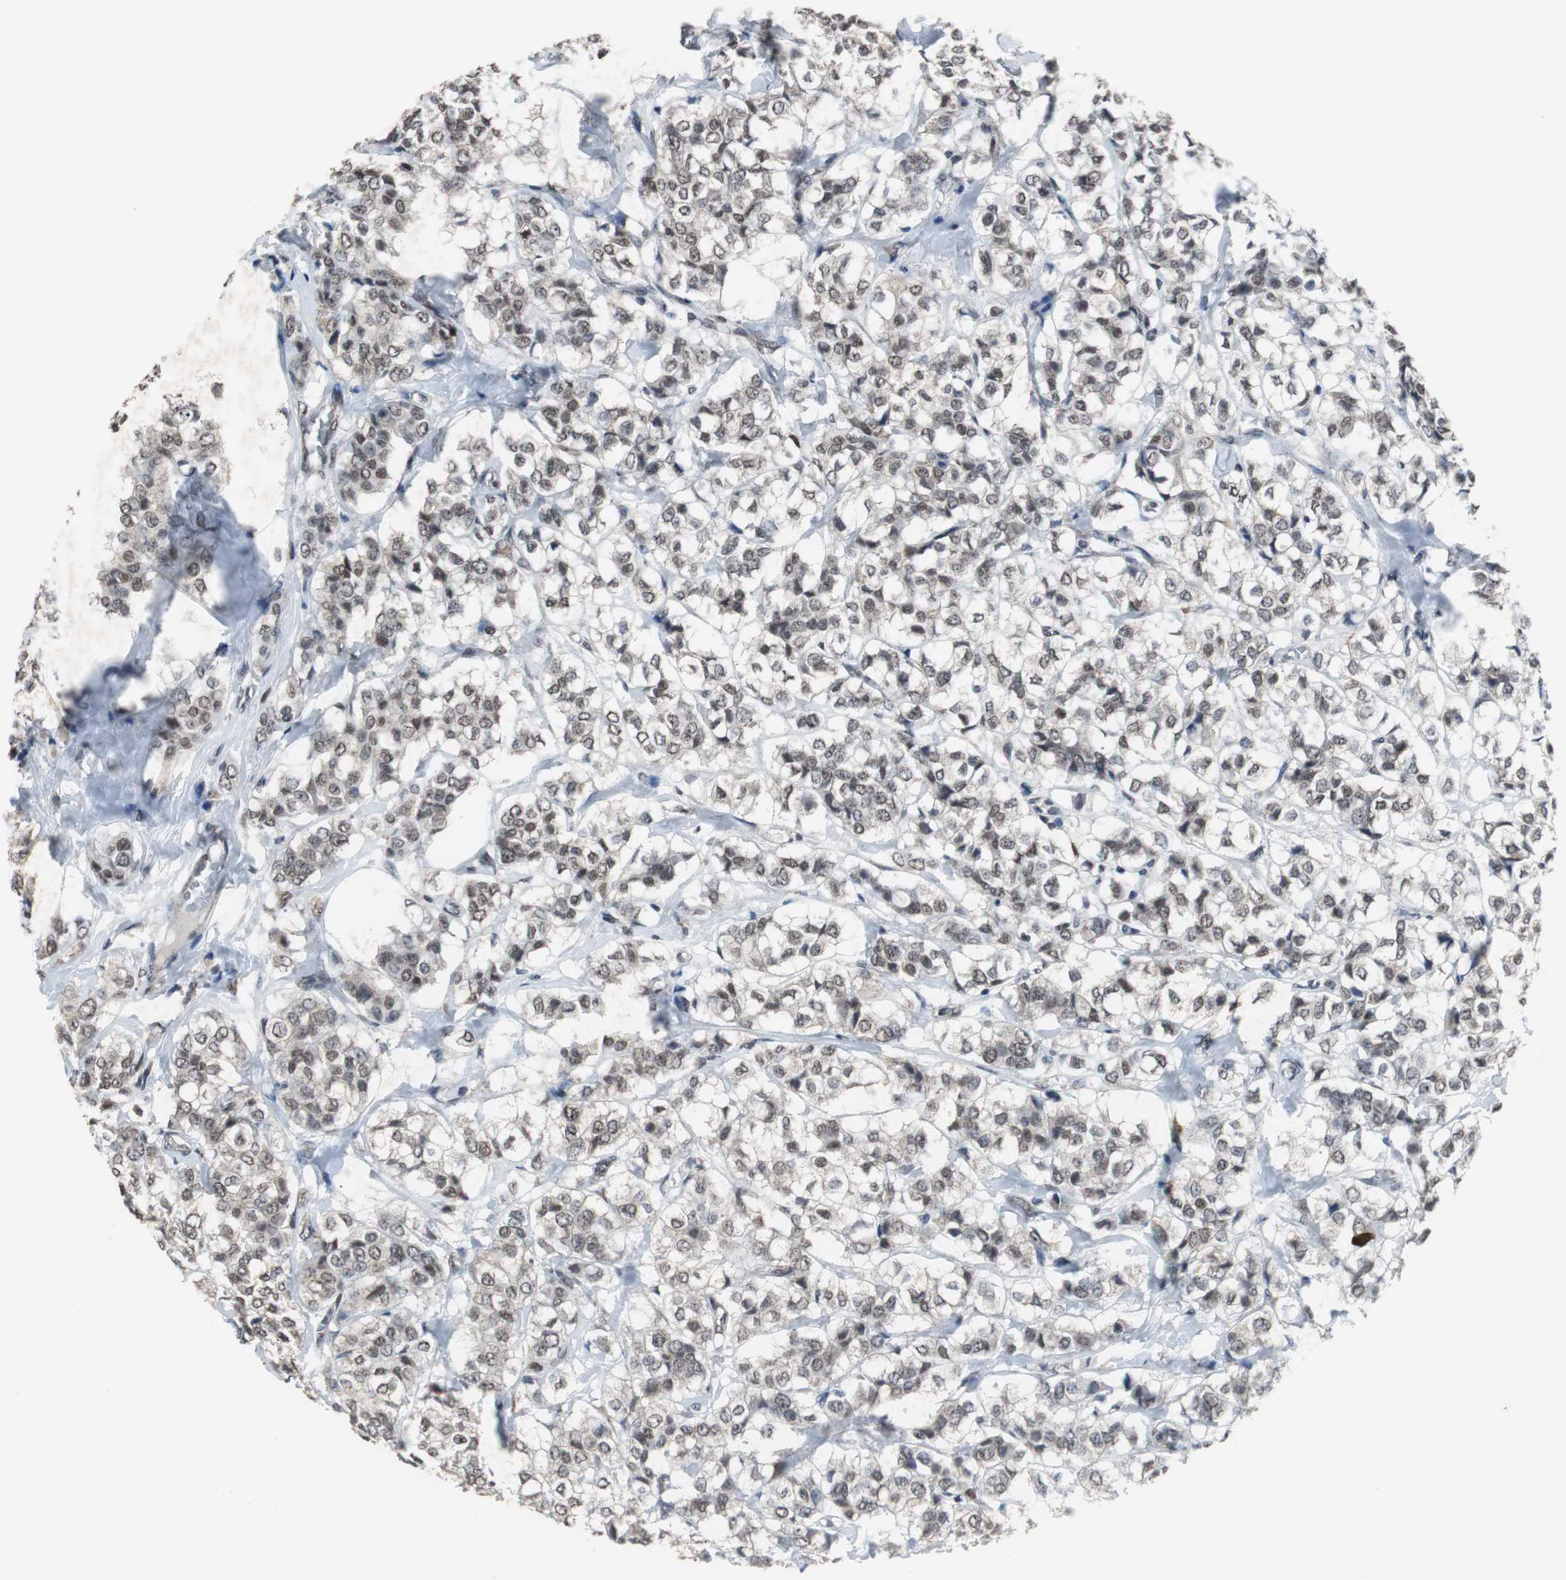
{"staining": {"intensity": "weak", "quantity": ">75%", "location": "nuclear"}, "tissue": "breast cancer", "cell_type": "Tumor cells", "image_type": "cancer", "snomed": [{"axis": "morphology", "description": "Lobular carcinoma"}, {"axis": "topography", "description": "Breast"}], "caption": "Human breast lobular carcinoma stained with a protein marker displays weak staining in tumor cells.", "gene": "ZHX2", "patient": {"sex": "female", "age": 60}}